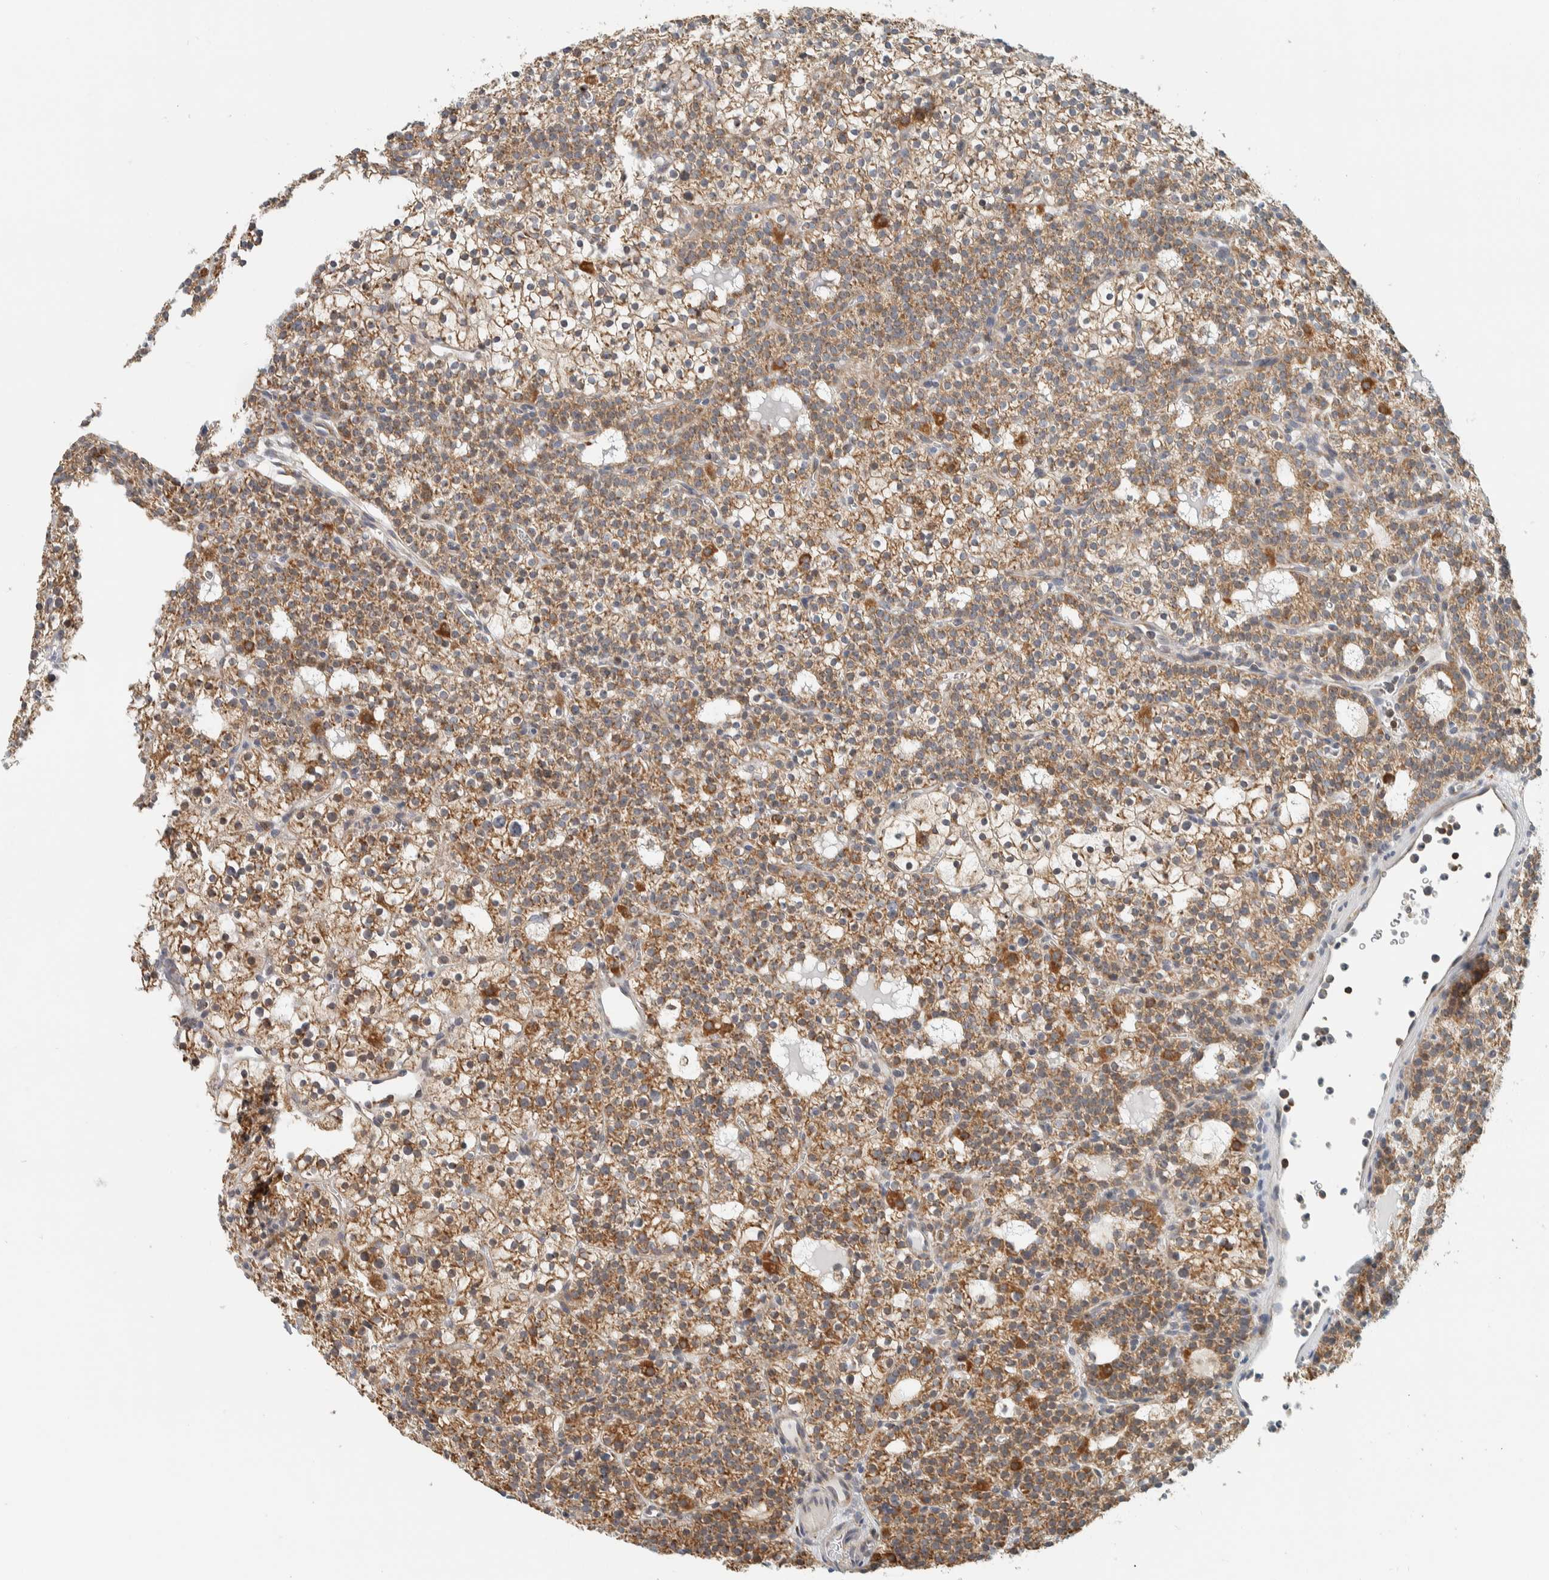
{"staining": {"intensity": "strong", "quantity": ">75%", "location": "cytoplasmic/membranous"}, "tissue": "parathyroid gland", "cell_type": "Glandular cells", "image_type": "normal", "snomed": [{"axis": "morphology", "description": "Normal tissue, NOS"}, {"axis": "morphology", "description": "Adenoma, NOS"}, {"axis": "topography", "description": "Parathyroid gland"}], "caption": "Immunohistochemical staining of unremarkable parathyroid gland demonstrates >75% levels of strong cytoplasmic/membranous protein positivity in about >75% of glandular cells. (brown staining indicates protein expression, while blue staining denotes nuclei).", "gene": "CCDC57", "patient": {"sex": "female", "age": 74}}